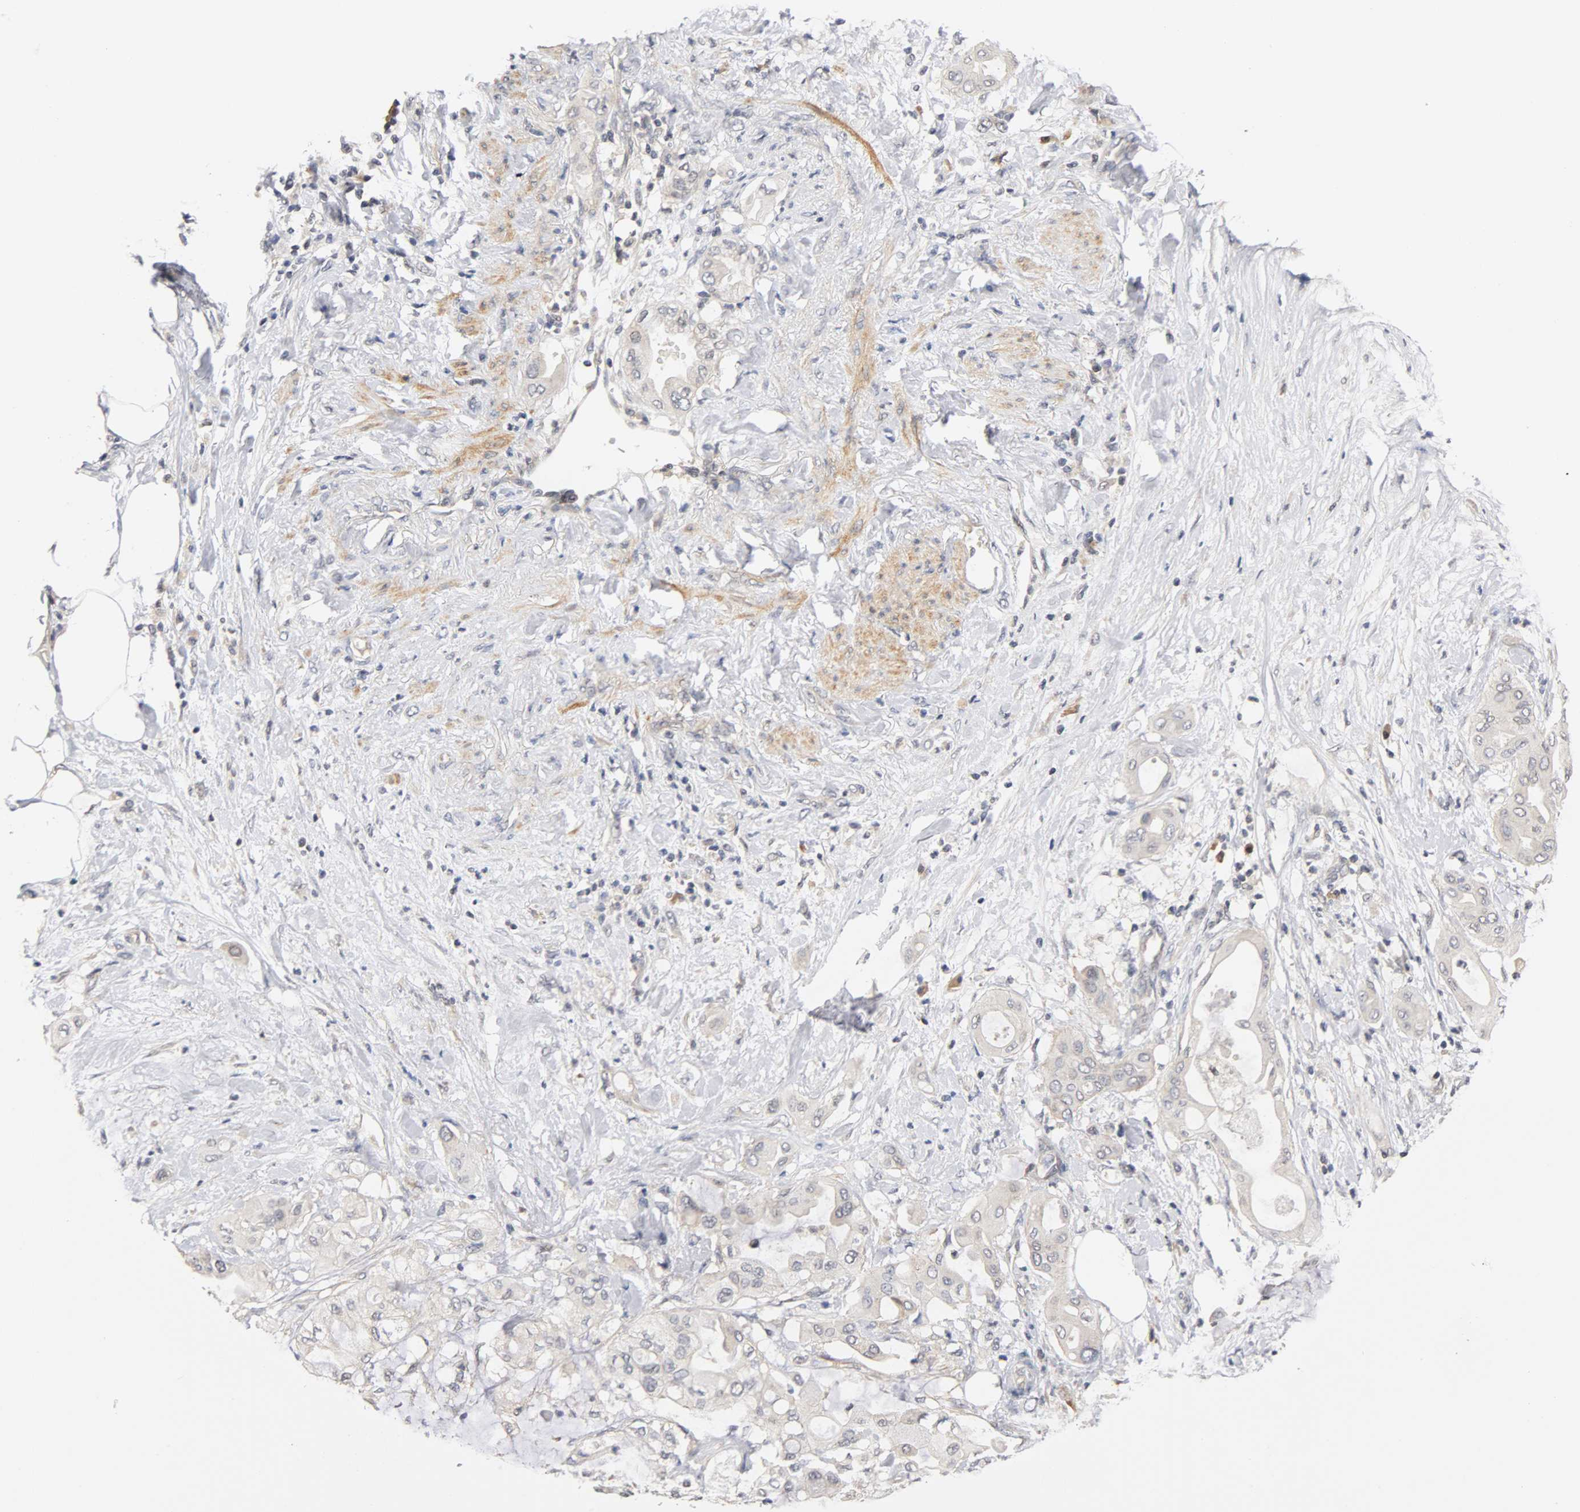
{"staining": {"intensity": "negative", "quantity": "none", "location": "none"}, "tissue": "pancreatic cancer", "cell_type": "Tumor cells", "image_type": "cancer", "snomed": [{"axis": "morphology", "description": "Adenocarcinoma, NOS"}, {"axis": "morphology", "description": "Adenocarcinoma, metastatic, NOS"}, {"axis": "topography", "description": "Lymph node"}, {"axis": "topography", "description": "Pancreas"}, {"axis": "topography", "description": "Duodenum"}], "caption": "Tumor cells are negative for brown protein staining in pancreatic cancer.", "gene": "UBE2M", "patient": {"sex": "female", "age": 64}}